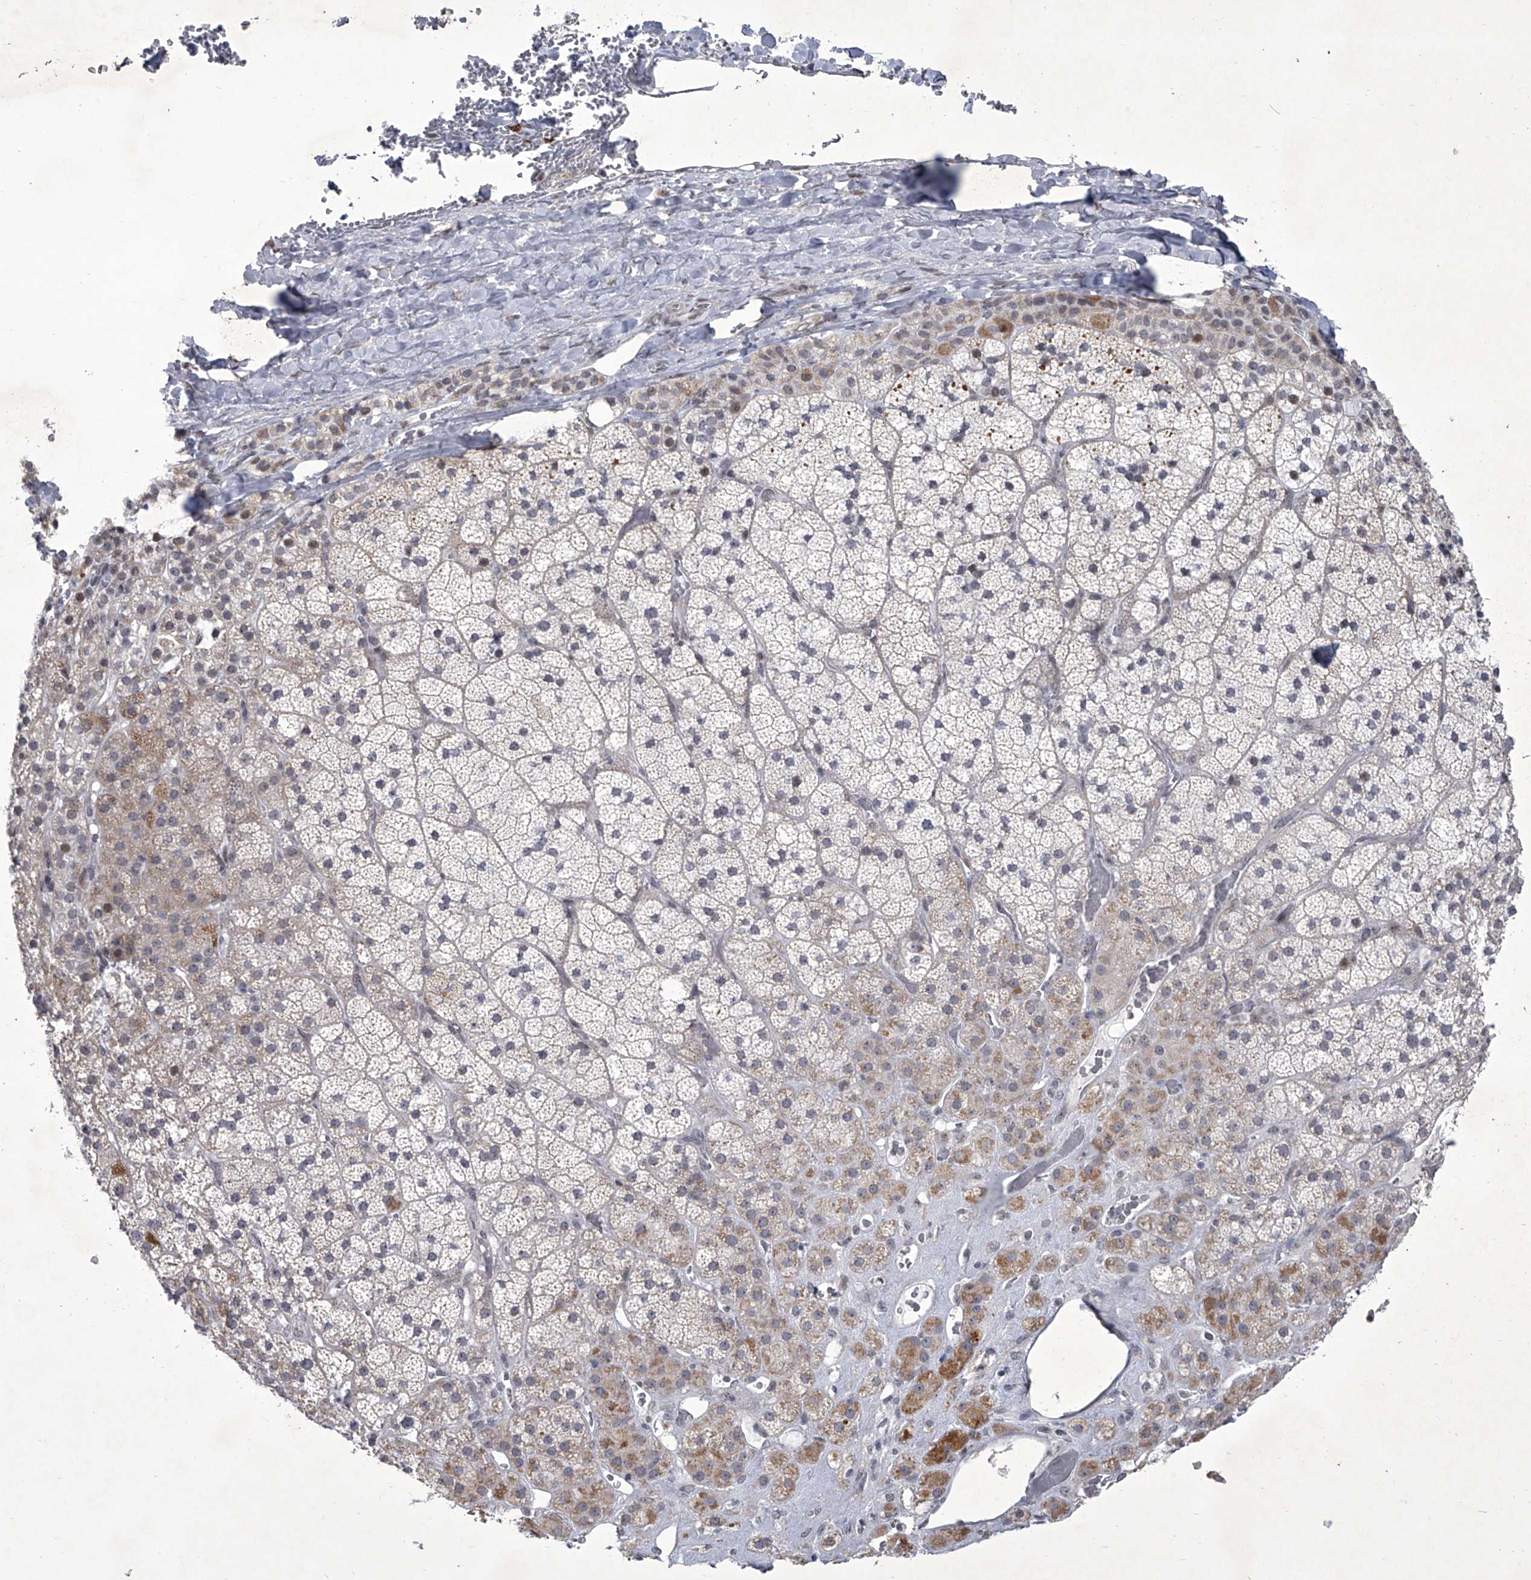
{"staining": {"intensity": "moderate", "quantity": "25%-75%", "location": "cytoplasmic/membranous,nuclear"}, "tissue": "adrenal gland", "cell_type": "Glandular cells", "image_type": "normal", "snomed": [{"axis": "morphology", "description": "Normal tissue, NOS"}, {"axis": "topography", "description": "Adrenal gland"}], "caption": "Human adrenal gland stained with a protein marker demonstrates moderate staining in glandular cells.", "gene": "MLLT1", "patient": {"sex": "male", "age": 57}}